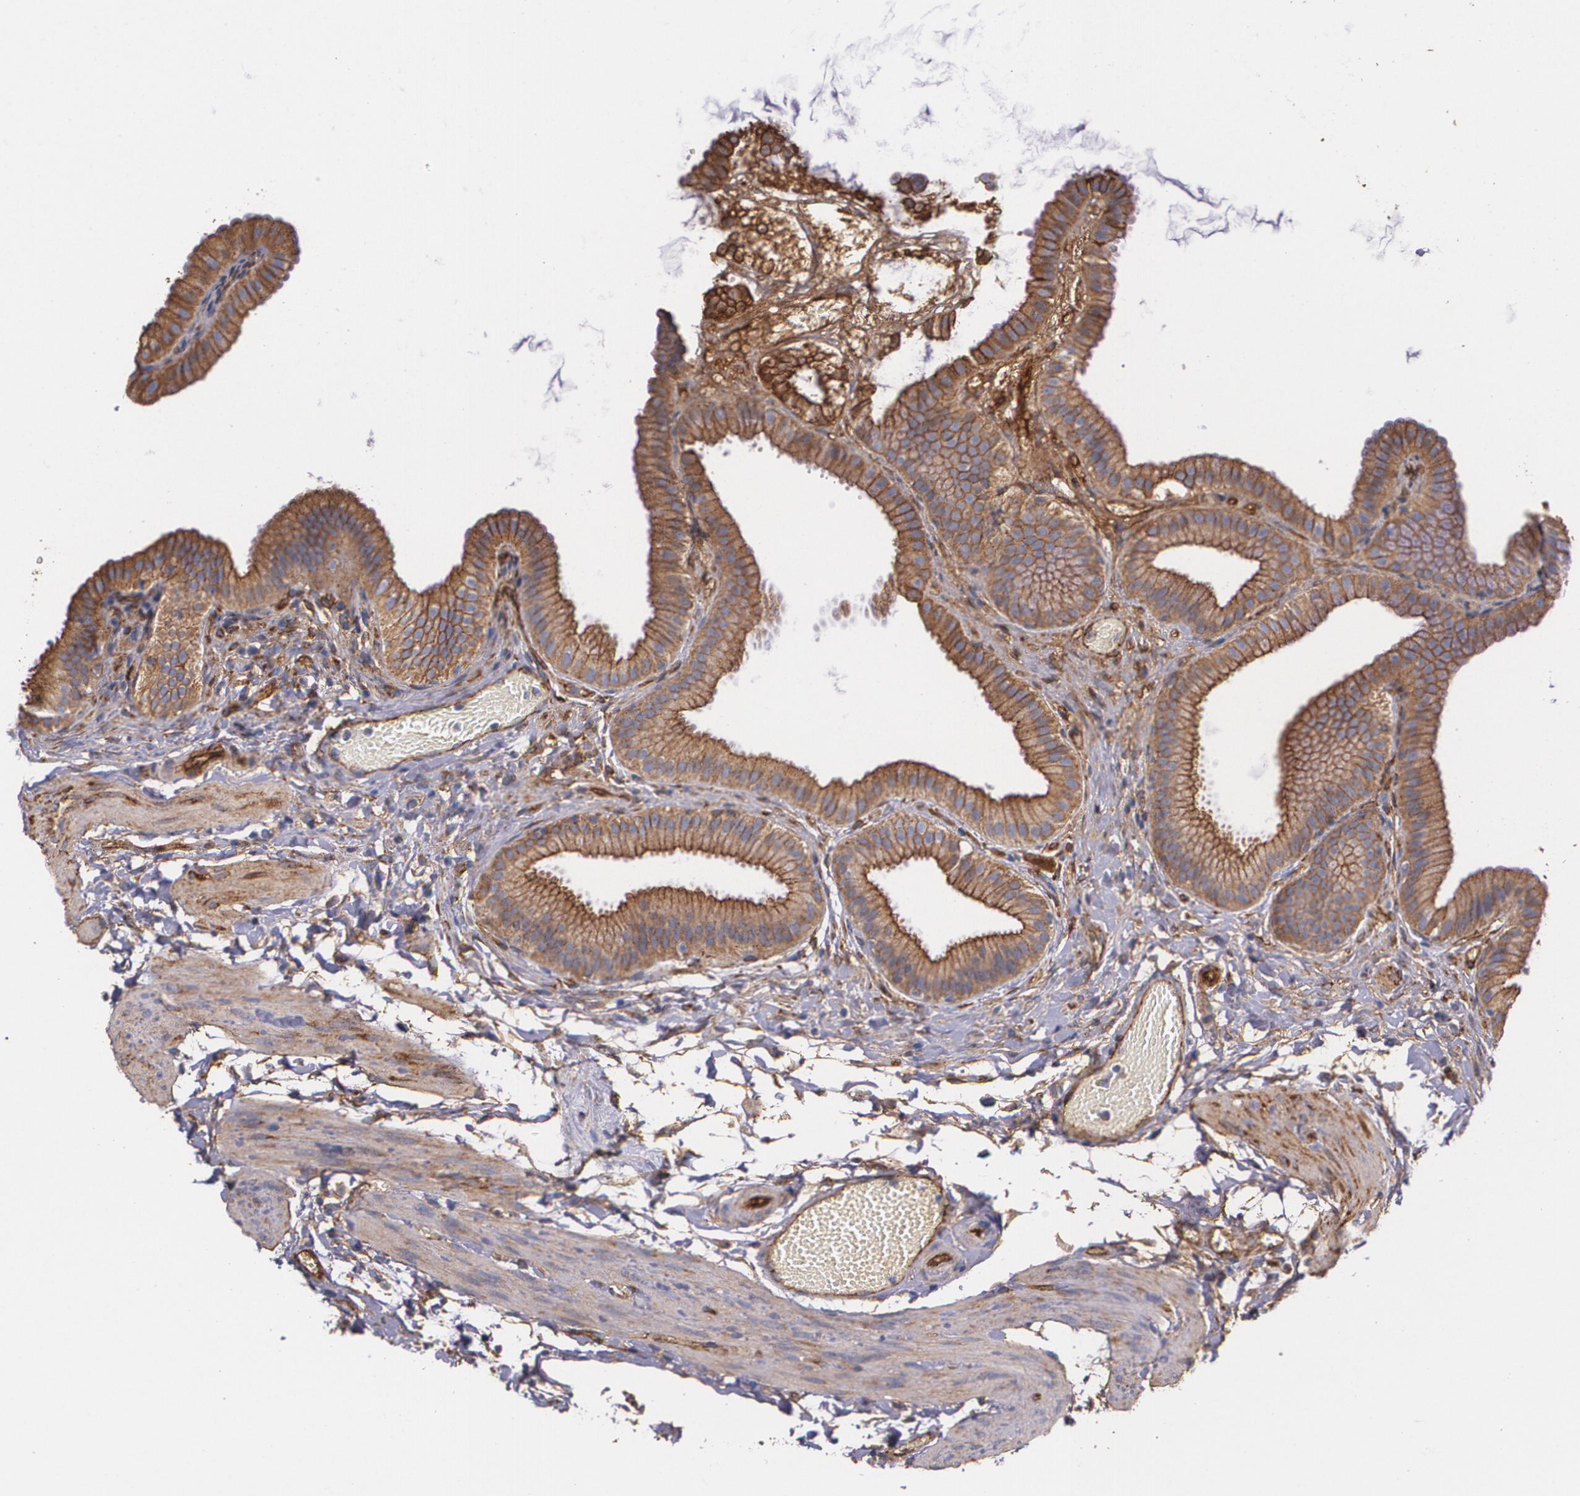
{"staining": {"intensity": "strong", "quantity": ">75%", "location": "cytoplasmic/membranous"}, "tissue": "gallbladder", "cell_type": "Glandular cells", "image_type": "normal", "snomed": [{"axis": "morphology", "description": "Normal tissue, NOS"}, {"axis": "topography", "description": "Gallbladder"}], "caption": "Protein expression by immunohistochemistry demonstrates strong cytoplasmic/membranous expression in about >75% of glandular cells in normal gallbladder. (IHC, brightfield microscopy, high magnification).", "gene": "TJP1", "patient": {"sex": "female", "age": 63}}